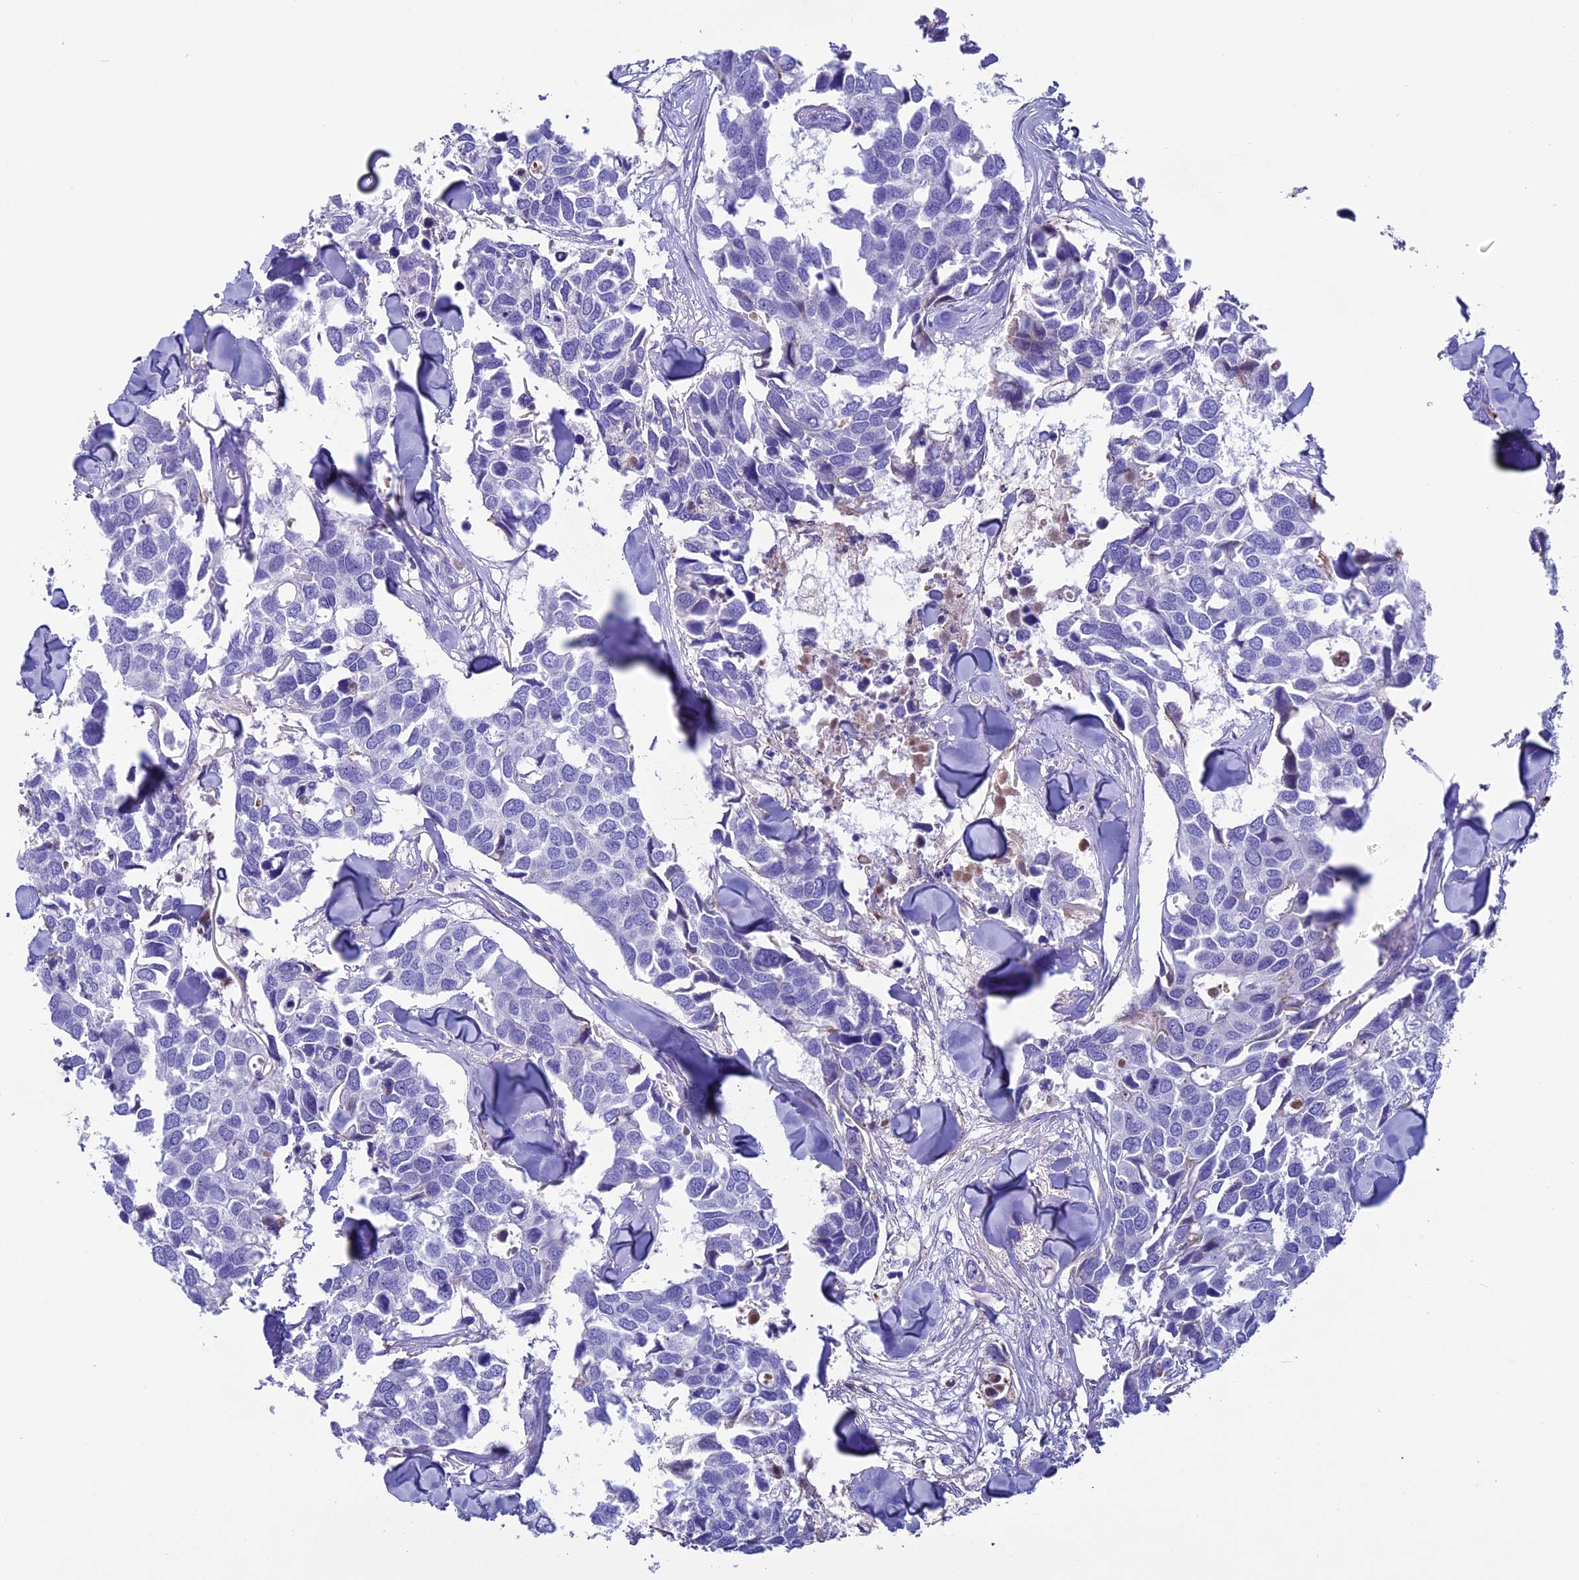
{"staining": {"intensity": "negative", "quantity": "none", "location": "none"}, "tissue": "breast cancer", "cell_type": "Tumor cells", "image_type": "cancer", "snomed": [{"axis": "morphology", "description": "Duct carcinoma"}, {"axis": "topography", "description": "Breast"}], "caption": "Tumor cells are negative for brown protein staining in breast cancer. The staining was performed using DAB (3,3'-diaminobenzidine) to visualize the protein expression in brown, while the nuclei were stained in blue with hematoxylin (Magnification: 20x).", "gene": "IGSF6", "patient": {"sex": "female", "age": 83}}